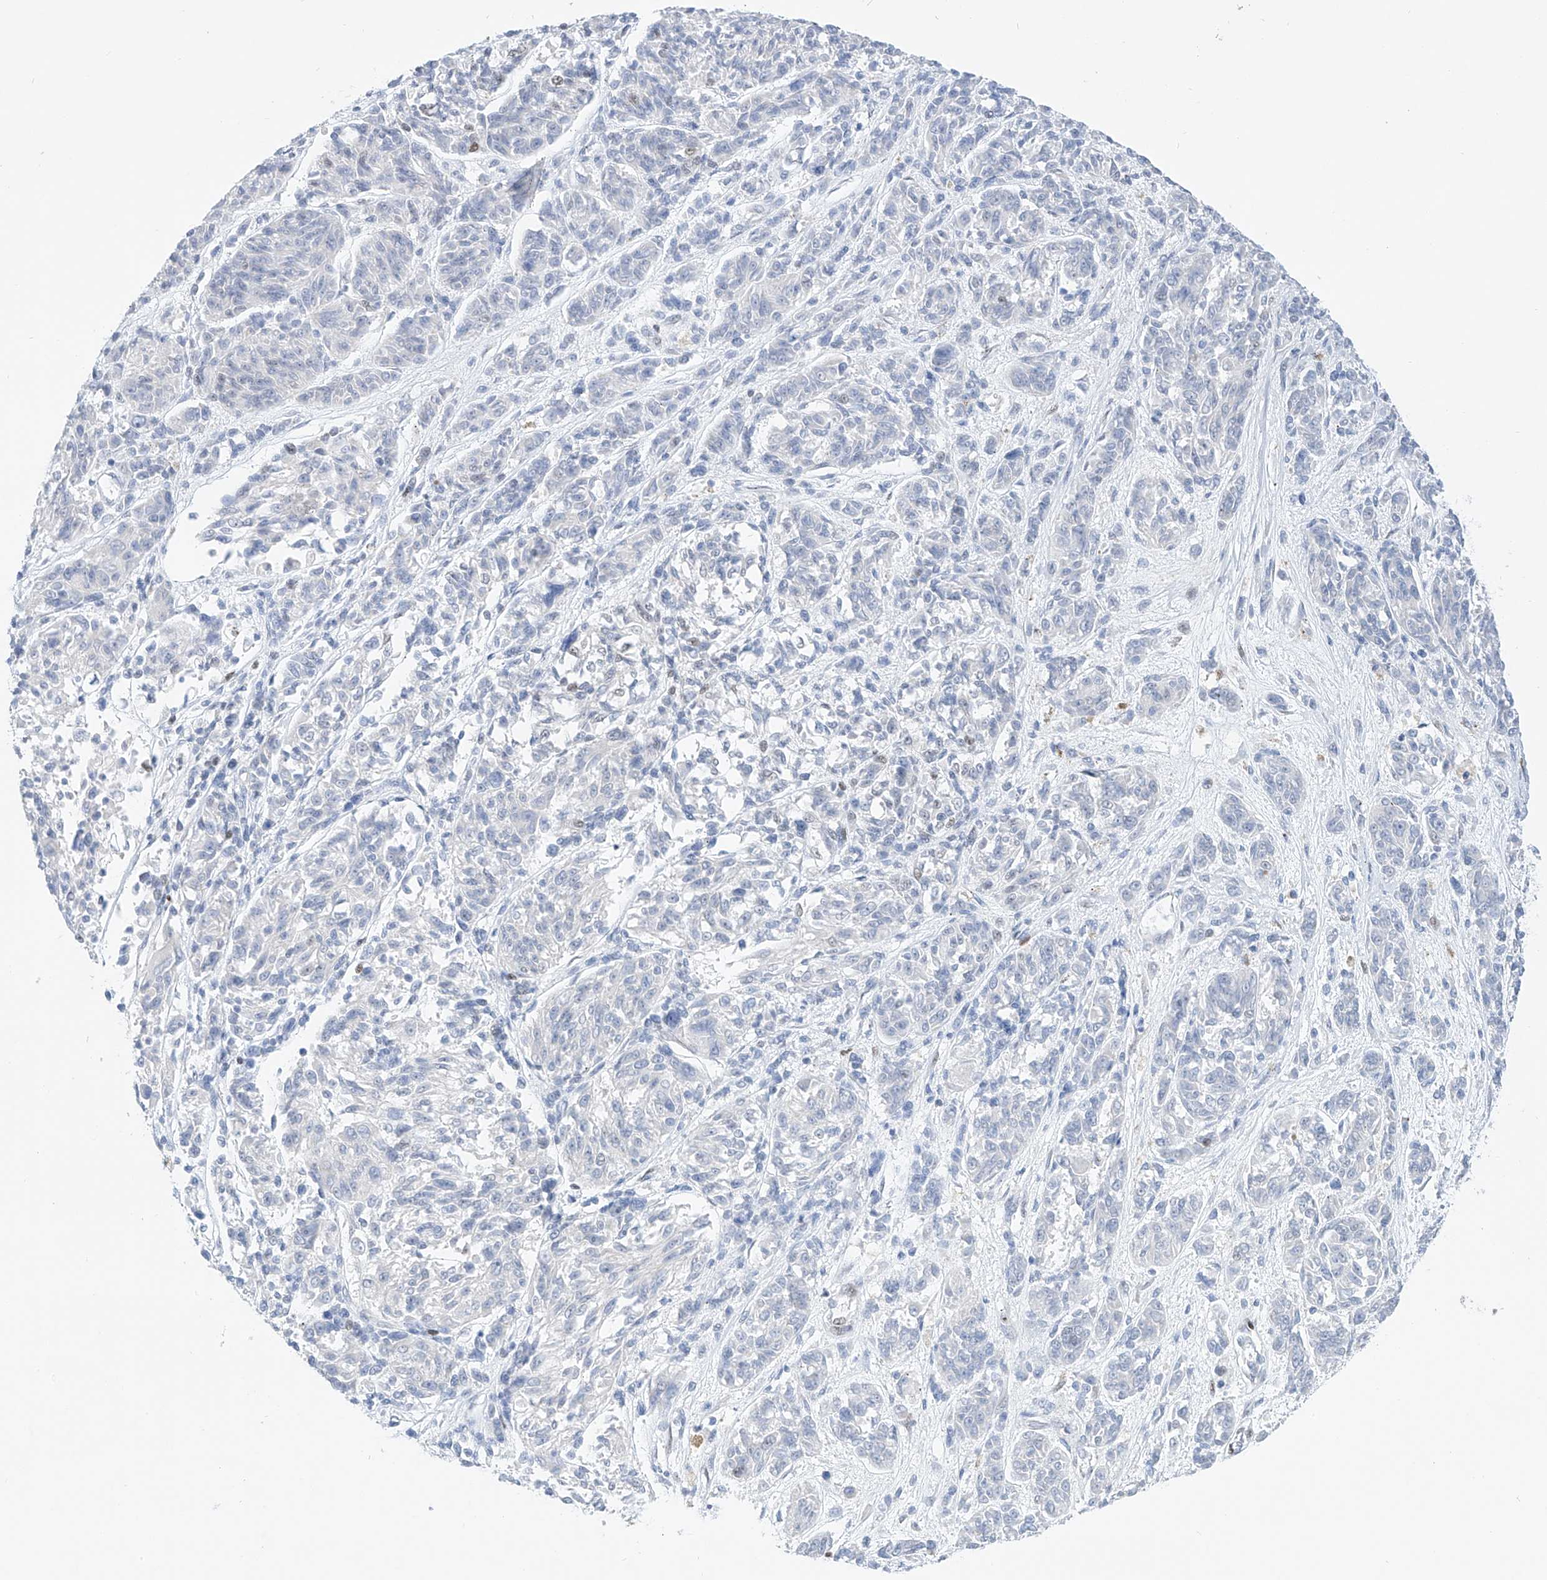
{"staining": {"intensity": "moderate", "quantity": "25%-75%", "location": "nuclear"}, "tissue": "melanoma", "cell_type": "Tumor cells", "image_type": "cancer", "snomed": [{"axis": "morphology", "description": "Malignant melanoma, NOS"}, {"axis": "topography", "description": "Skin"}], "caption": "The histopathology image exhibits a brown stain indicating the presence of a protein in the nuclear of tumor cells in malignant melanoma.", "gene": "TAF4", "patient": {"sex": "male", "age": 53}}